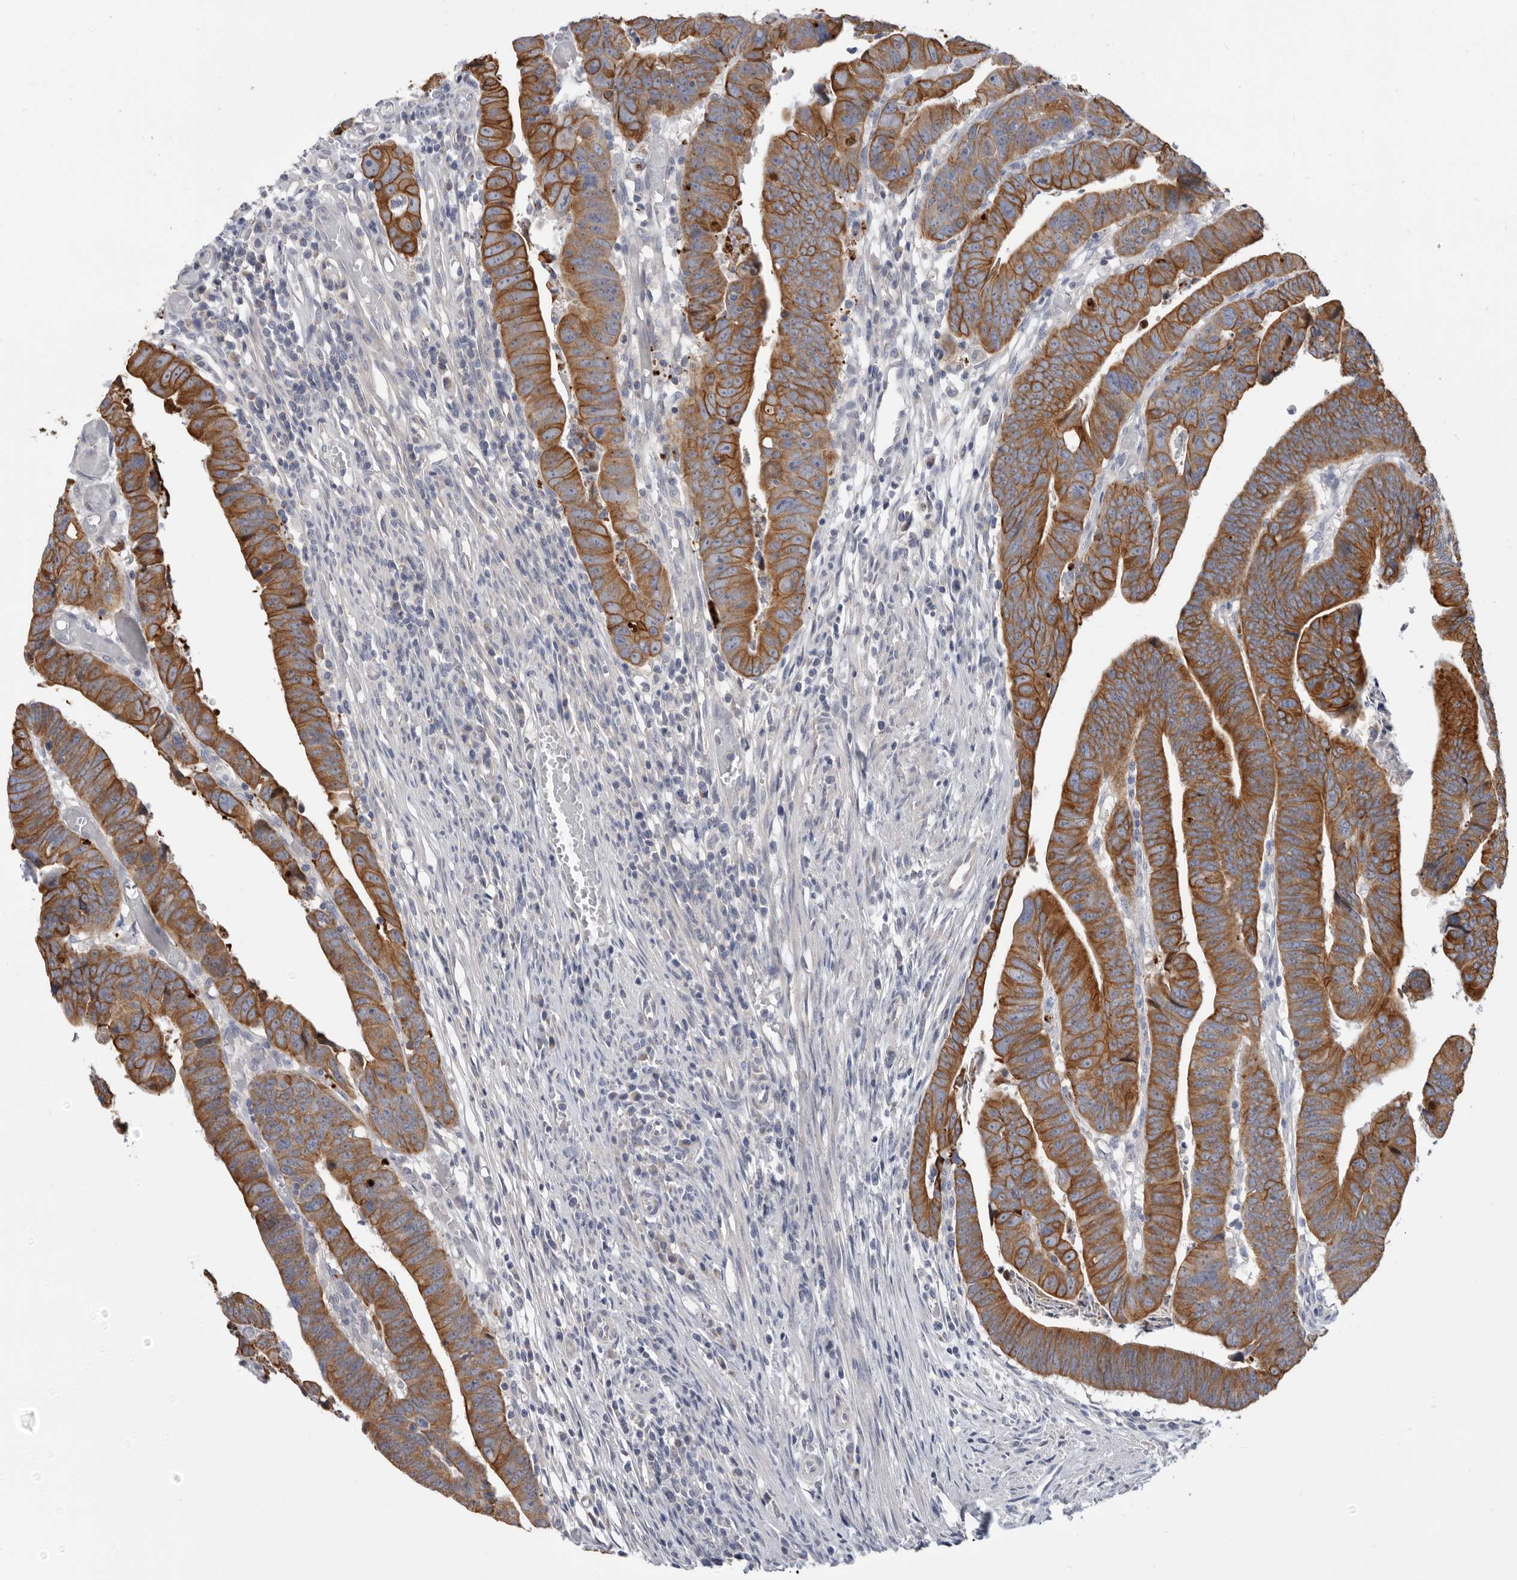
{"staining": {"intensity": "moderate", "quantity": ">75%", "location": "cytoplasmic/membranous"}, "tissue": "colorectal cancer", "cell_type": "Tumor cells", "image_type": "cancer", "snomed": [{"axis": "morphology", "description": "Adenocarcinoma, NOS"}, {"axis": "topography", "description": "Rectum"}], "caption": "This histopathology image shows immunohistochemistry (IHC) staining of adenocarcinoma (colorectal), with medium moderate cytoplasmic/membranous positivity in approximately >75% of tumor cells.", "gene": "MTFR1L", "patient": {"sex": "female", "age": 65}}